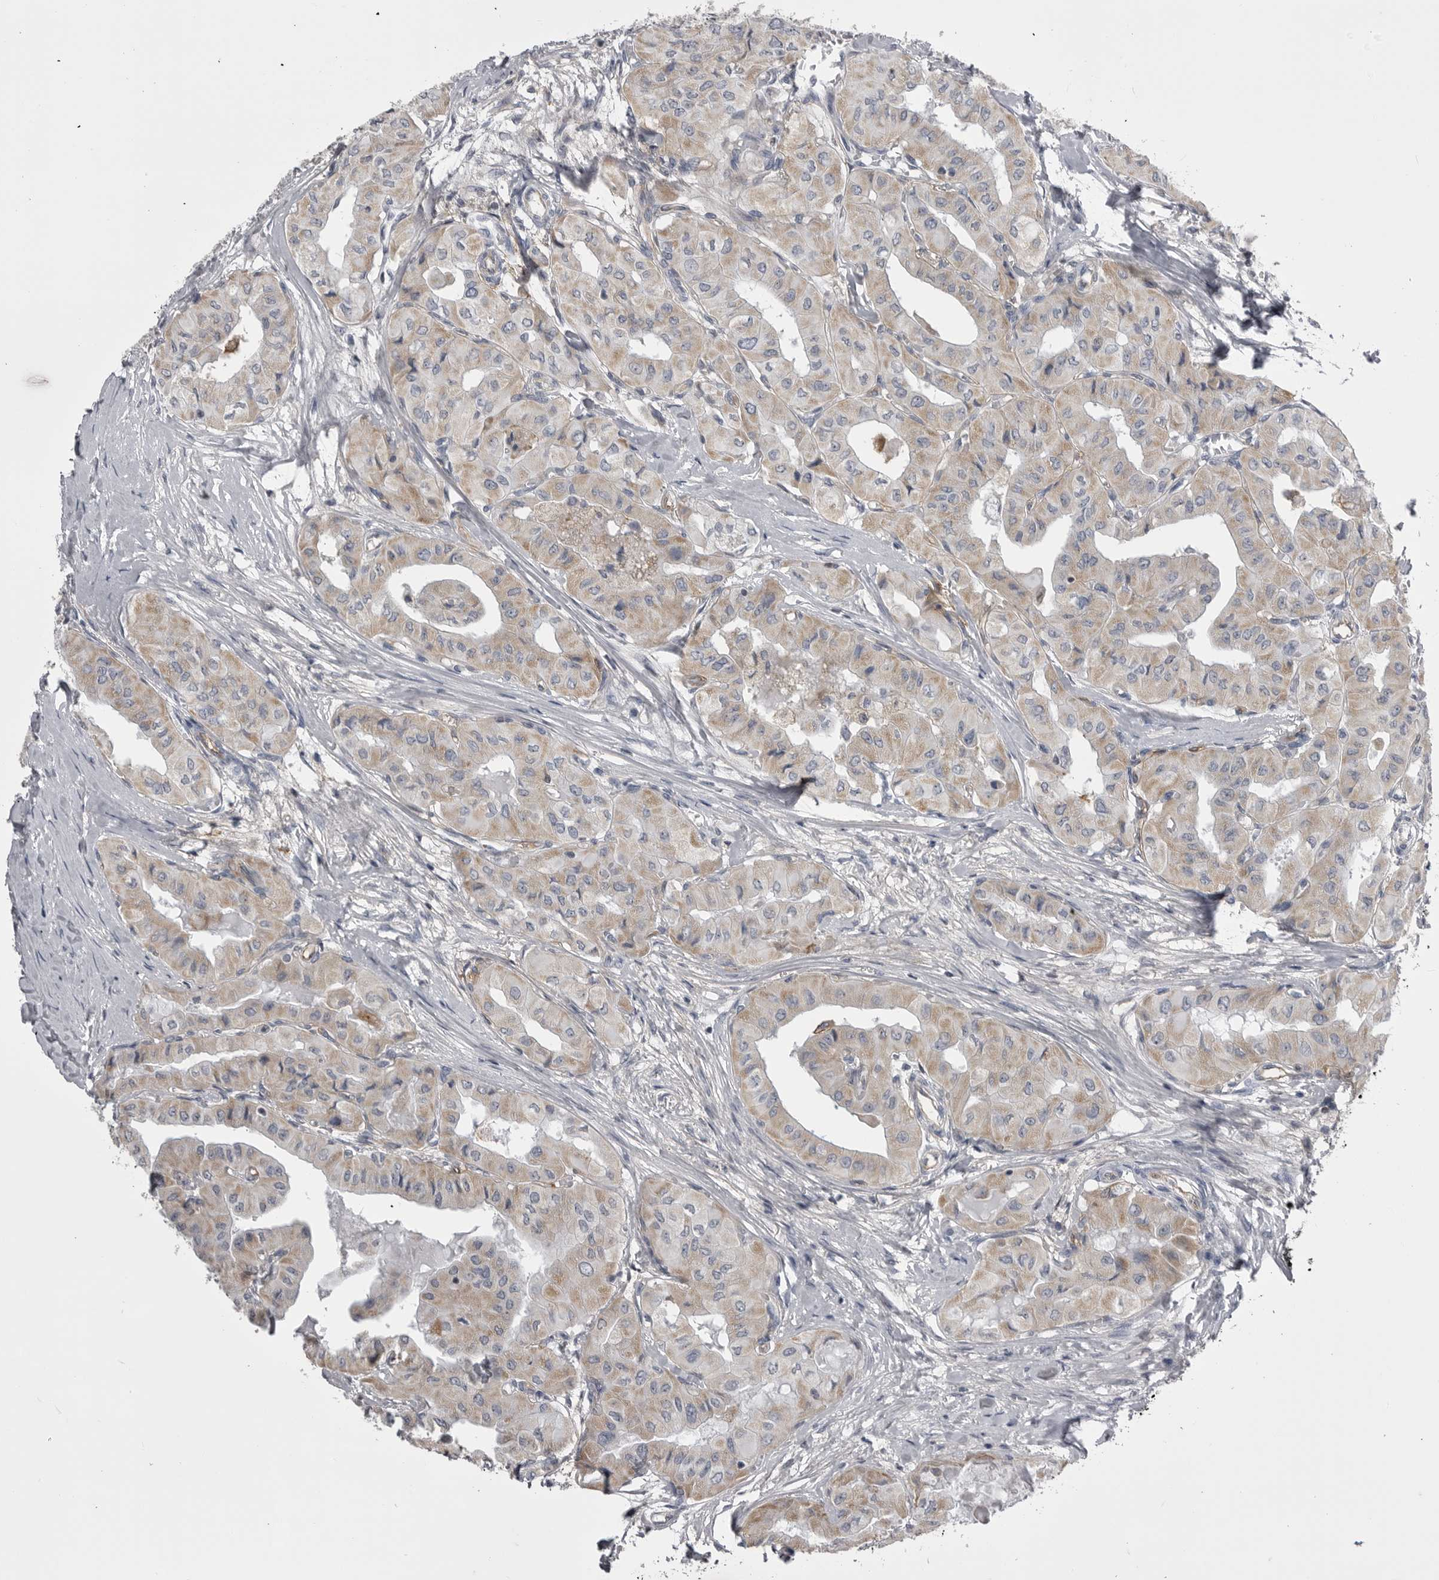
{"staining": {"intensity": "moderate", "quantity": ">75%", "location": "cytoplasmic/membranous"}, "tissue": "thyroid cancer", "cell_type": "Tumor cells", "image_type": "cancer", "snomed": [{"axis": "morphology", "description": "Papillary adenocarcinoma, NOS"}, {"axis": "topography", "description": "Thyroid gland"}], "caption": "This is a histology image of immunohistochemistry staining of thyroid papillary adenocarcinoma, which shows moderate expression in the cytoplasmic/membranous of tumor cells.", "gene": "OPLAH", "patient": {"sex": "female", "age": 59}}